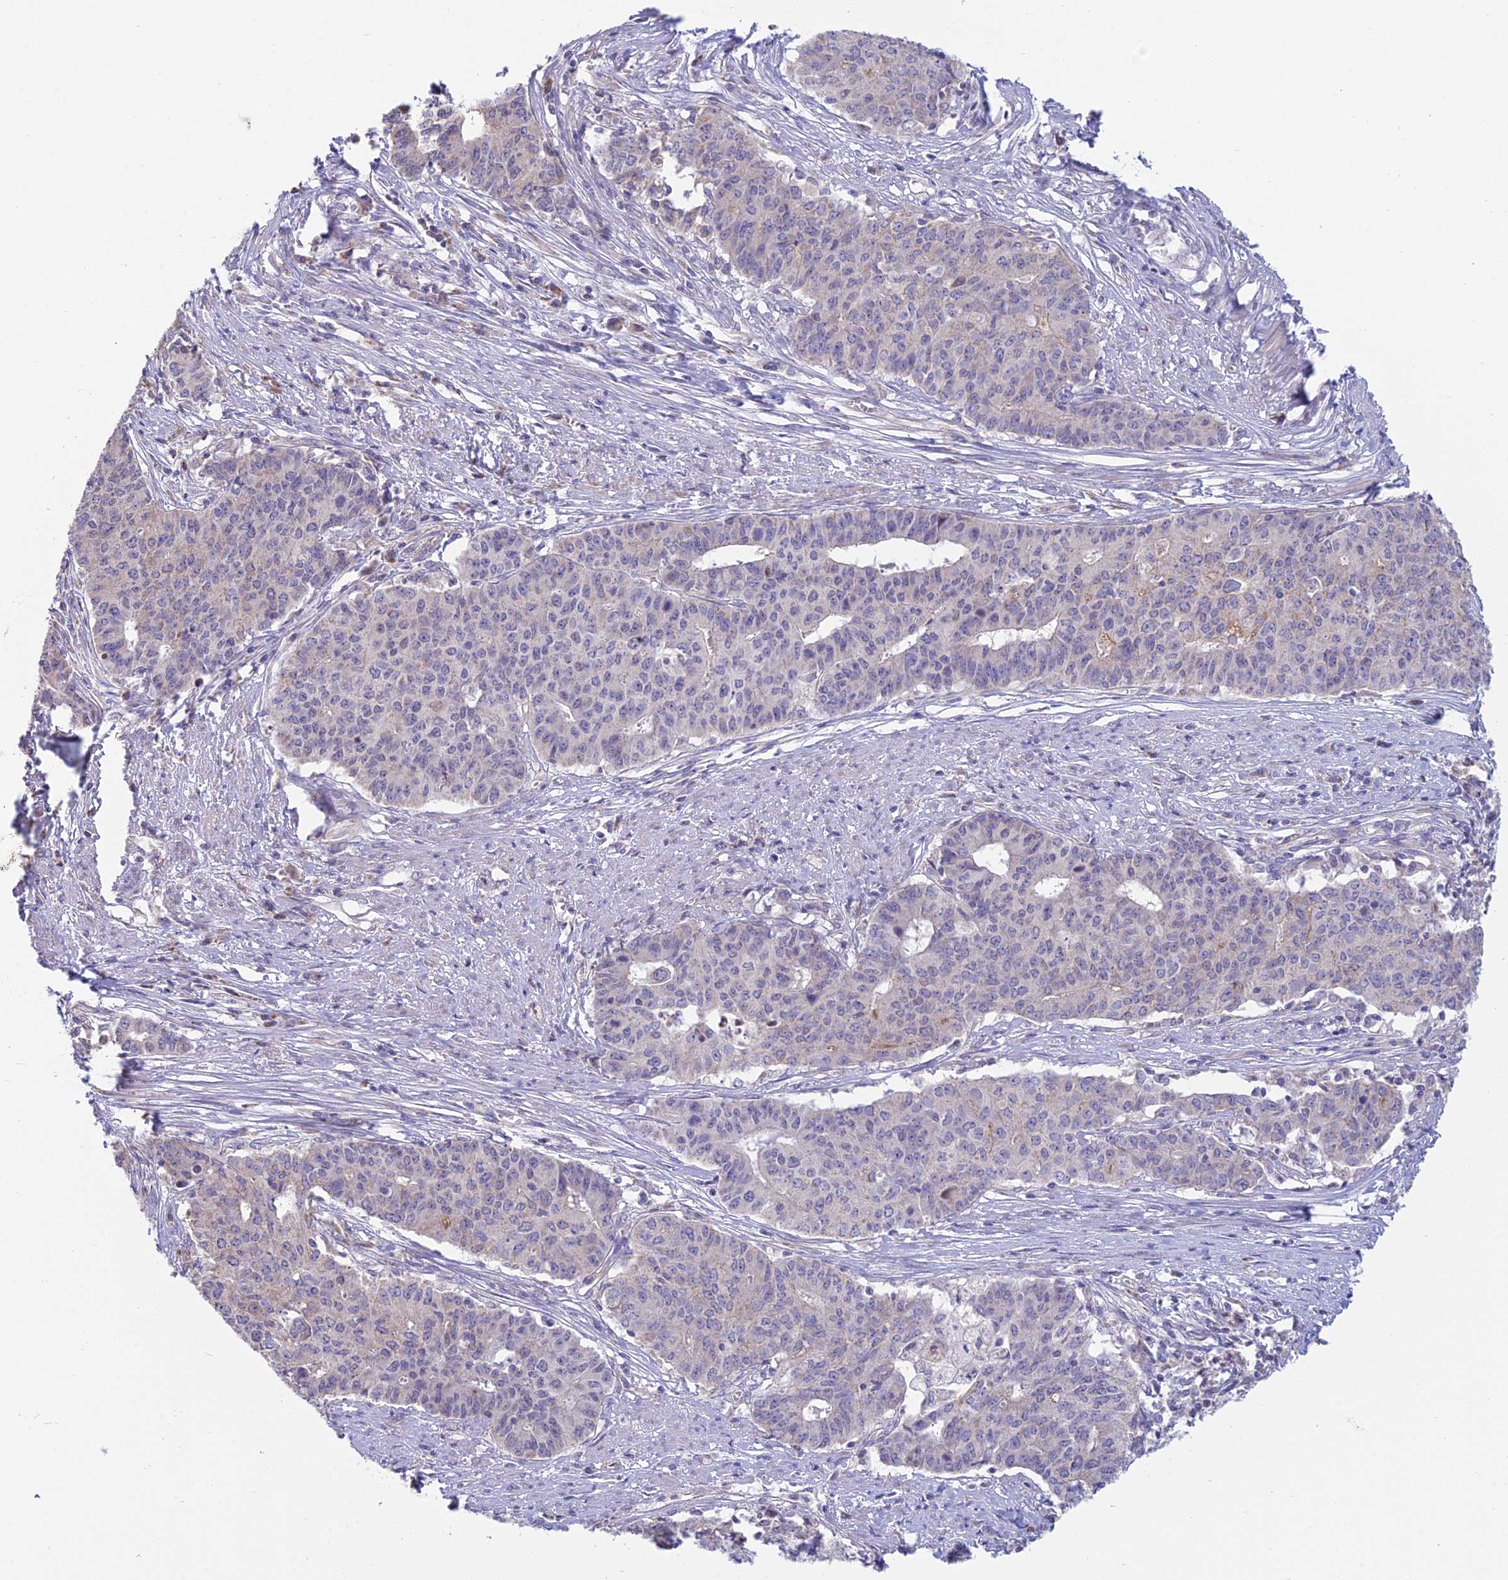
{"staining": {"intensity": "negative", "quantity": "none", "location": "none"}, "tissue": "endometrial cancer", "cell_type": "Tumor cells", "image_type": "cancer", "snomed": [{"axis": "morphology", "description": "Adenocarcinoma, NOS"}, {"axis": "topography", "description": "Endometrium"}], "caption": "DAB immunohistochemical staining of human endometrial cancer (adenocarcinoma) exhibits no significant staining in tumor cells.", "gene": "CFAP206", "patient": {"sex": "female", "age": 59}}